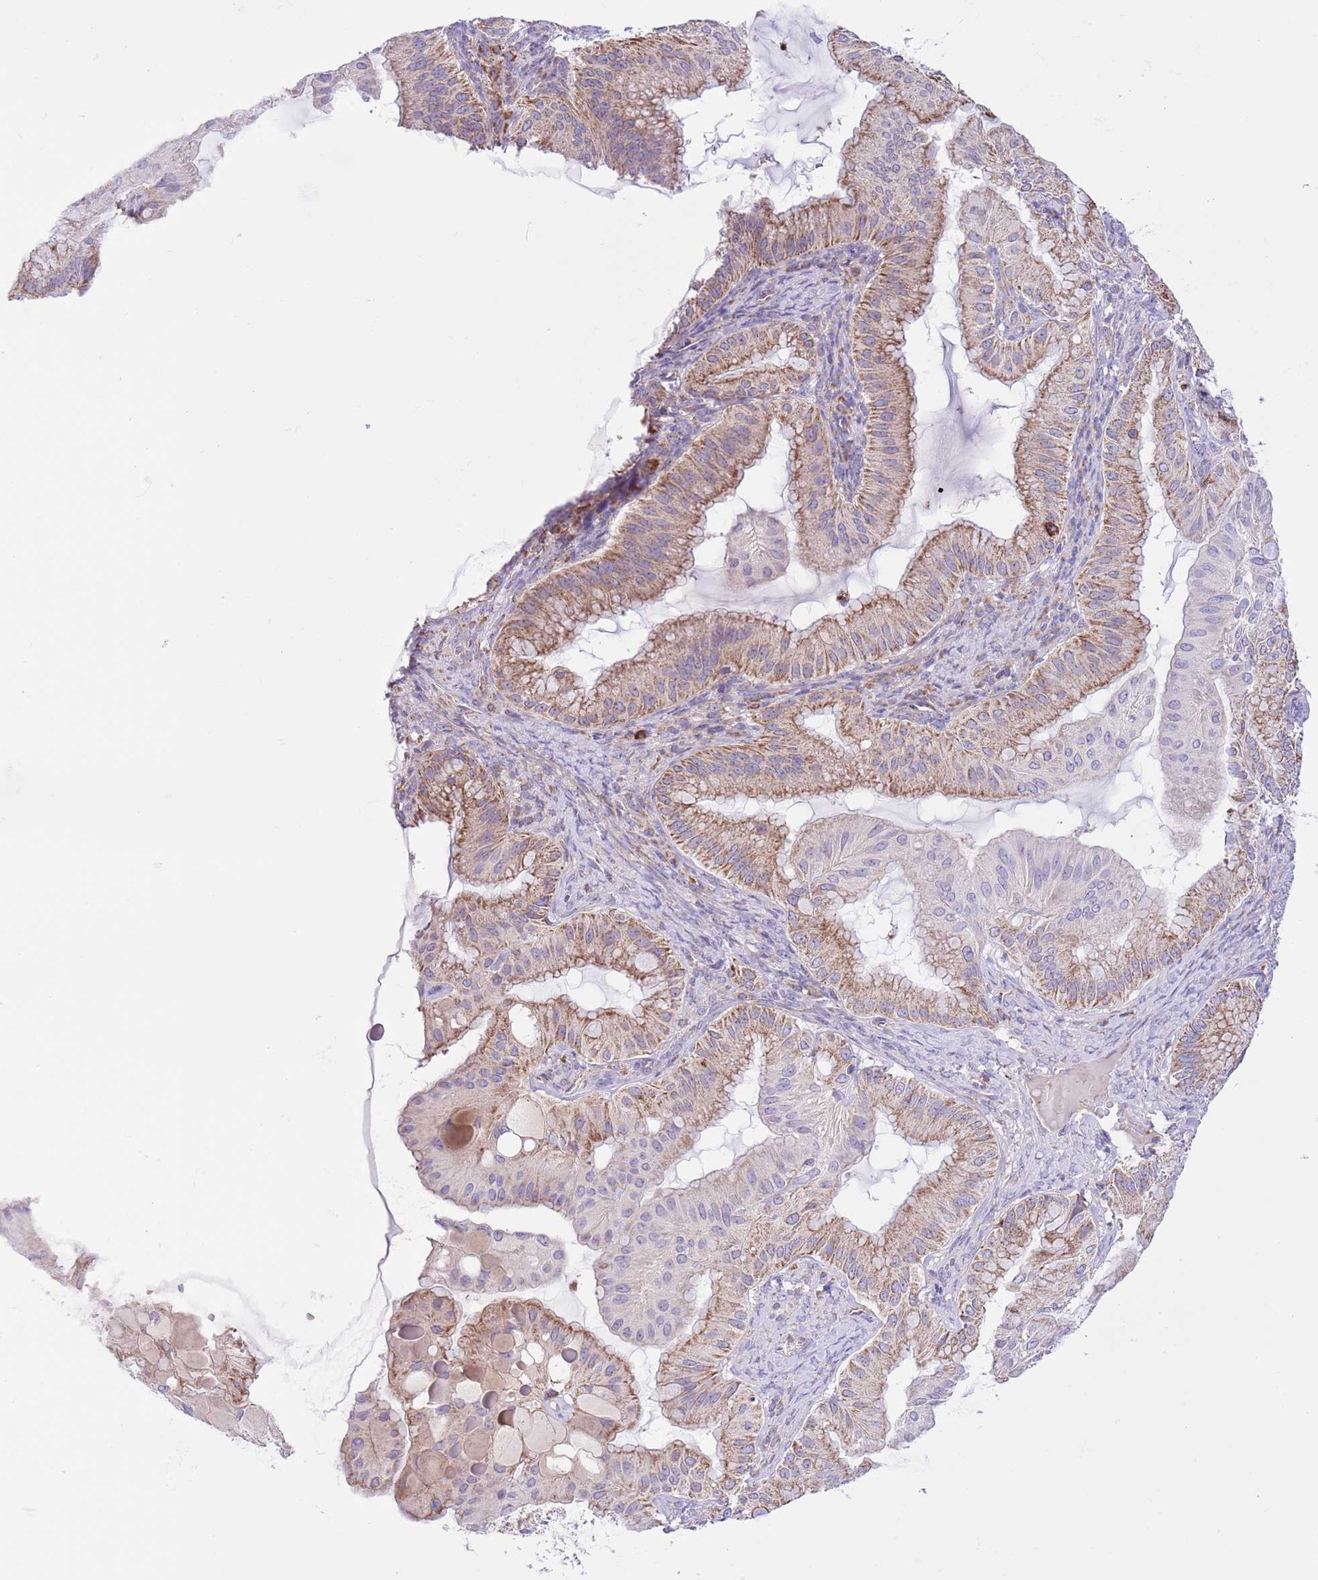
{"staining": {"intensity": "moderate", "quantity": "25%-75%", "location": "cytoplasmic/membranous"}, "tissue": "ovarian cancer", "cell_type": "Tumor cells", "image_type": "cancer", "snomed": [{"axis": "morphology", "description": "Cystadenocarcinoma, mucinous, NOS"}, {"axis": "topography", "description": "Ovary"}], "caption": "Immunohistochemistry micrograph of neoplastic tissue: human mucinous cystadenocarcinoma (ovarian) stained using IHC shows medium levels of moderate protein expression localized specifically in the cytoplasmic/membranous of tumor cells, appearing as a cytoplasmic/membranous brown color.", "gene": "SS18L2", "patient": {"sex": "female", "age": 61}}